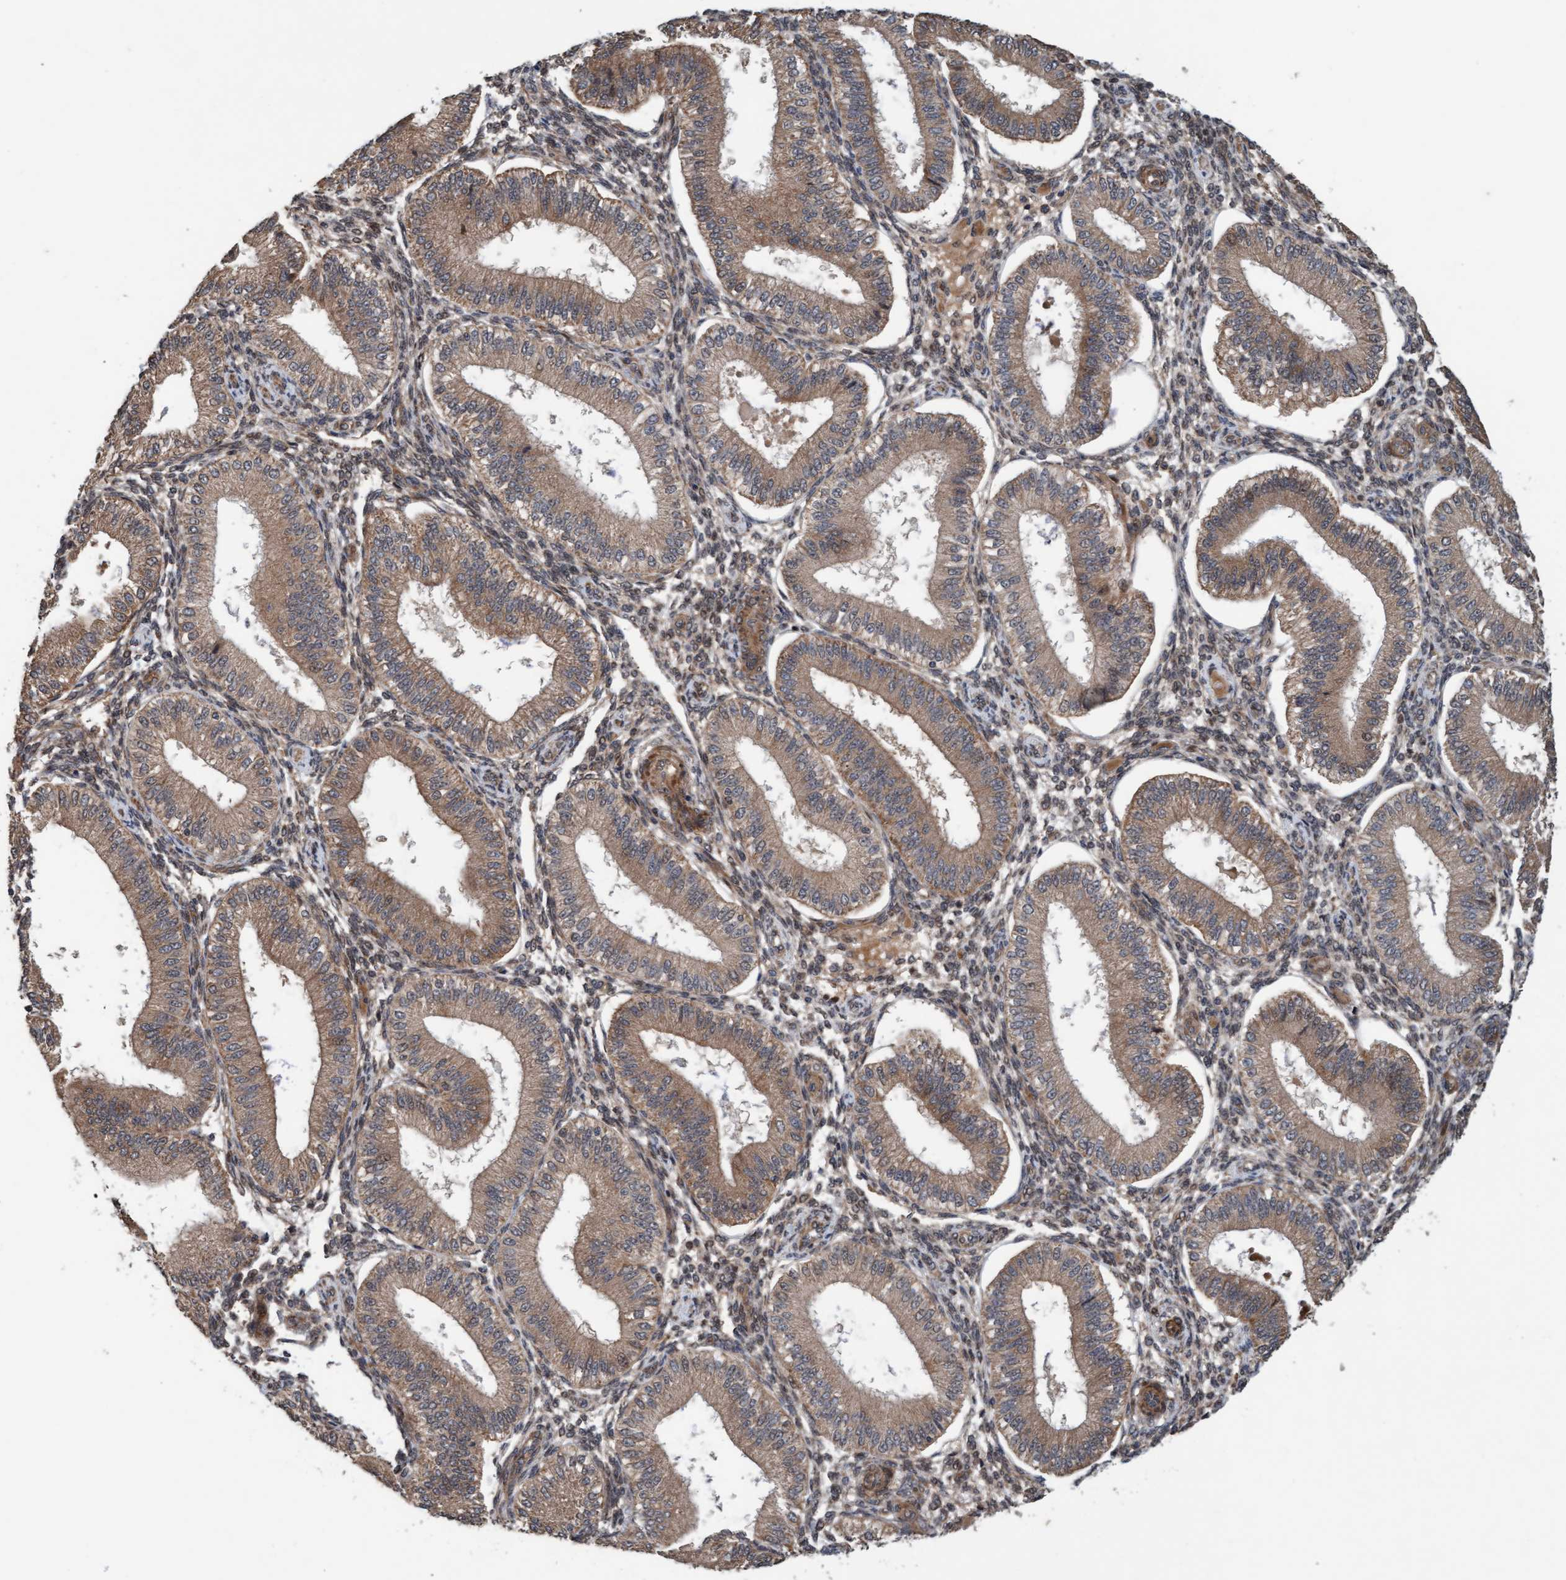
{"staining": {"intensity": "weak", "quantity": ">75%", "location": "cytoplasmic/membranous"}, "tissue": "endometrium", "cell_type": "Cells in endometrial stroma", "image_type": "normal", "snomed": [{"axis": "morphology", "description": "Normal tissue, NOS"}, {"axis": "topography", "description": "Endometrium"}], "caption": "Immunohistochemistry (DAB) staining of benign human endometrium shows weak cytoplasmic/membranous protein staining in about >75% of cells in endometrial stroma. (brown staining indicates protein expression, while blue staining denotes nuclei).", "gene": "MLXIP", "patient": {"sex": "female", "age": 39}}